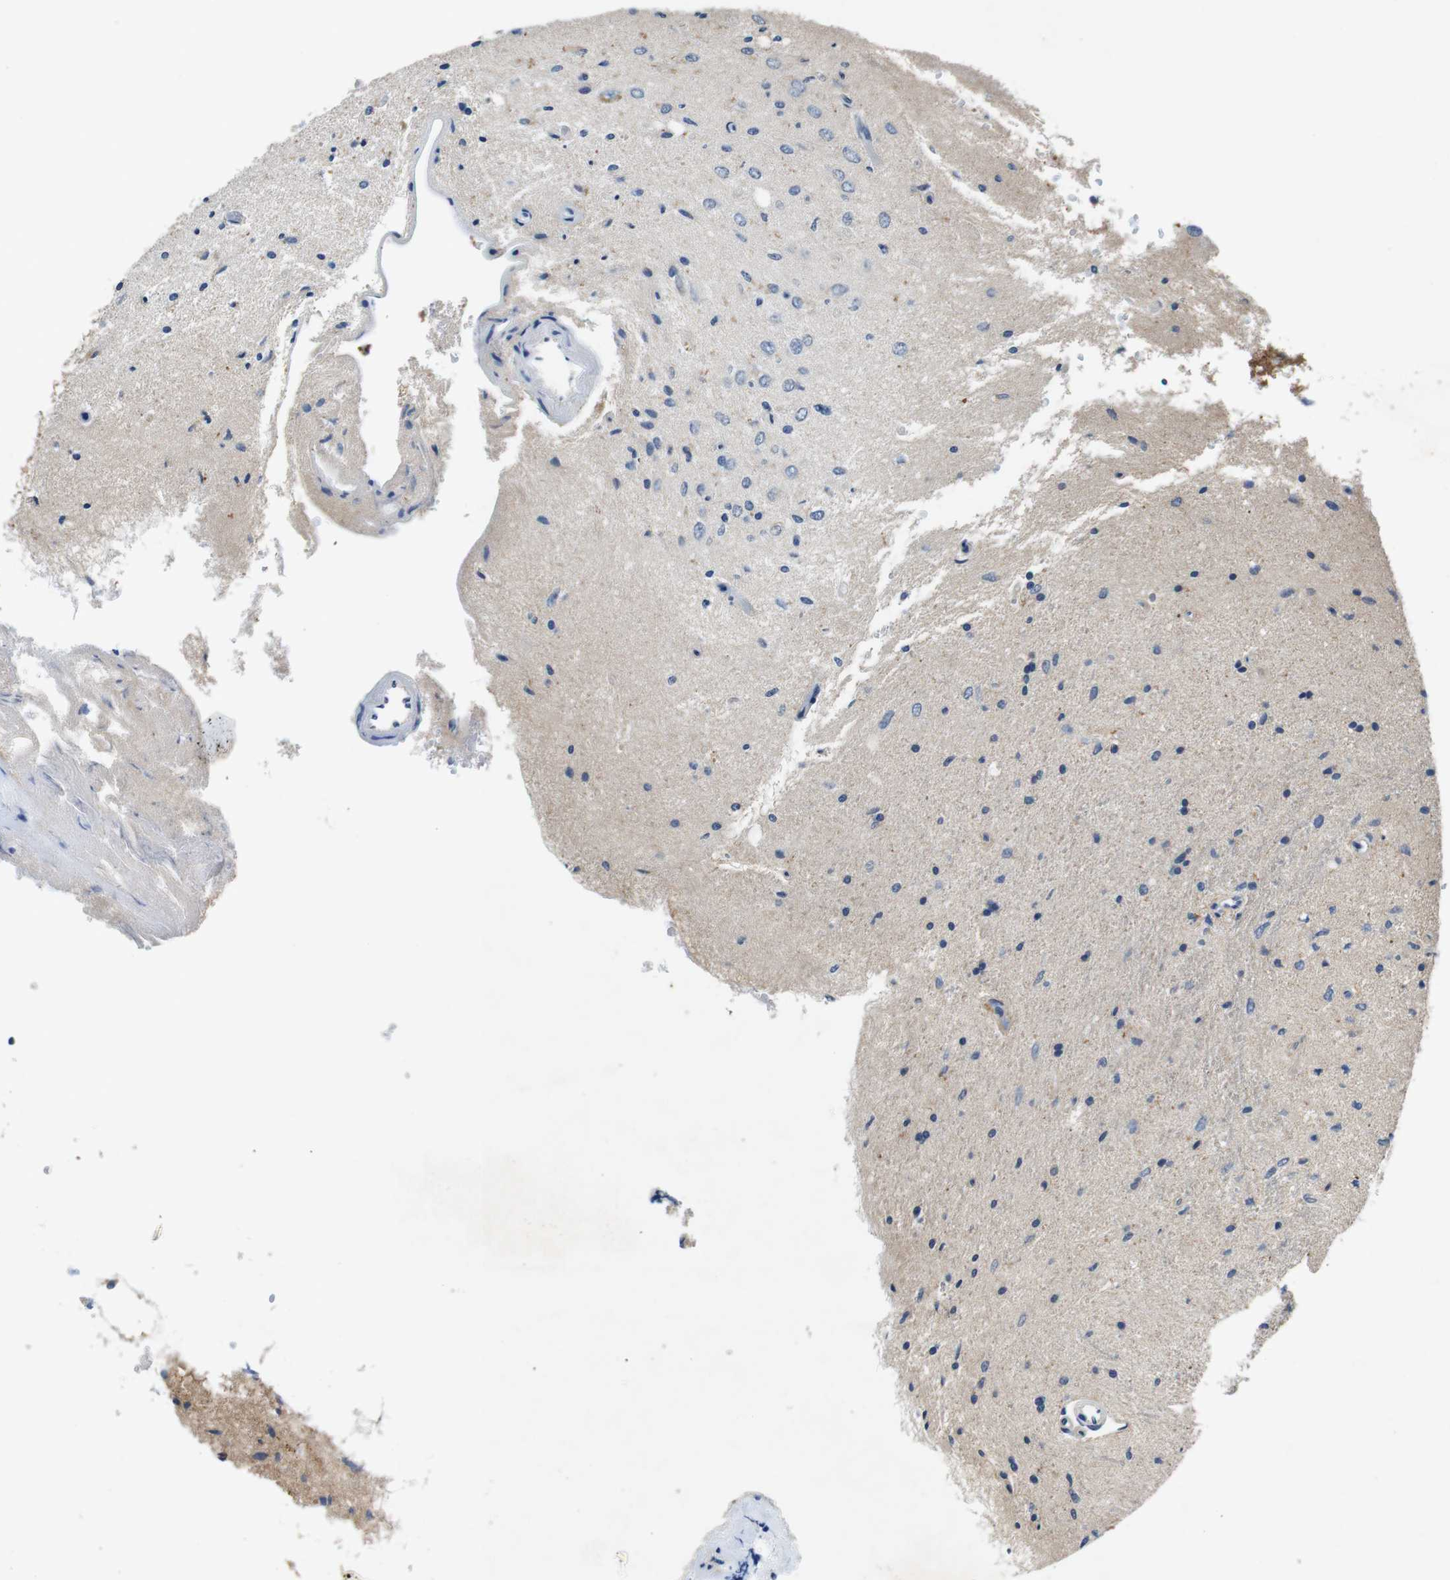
{"staining": {"intensity": "weak", "quantity": "<25%", "location": "cytoplasmic/membranous"}, "tissue": "glioma", "cell_type": "Tumor cells", "image_type": "cancer", "snomed": [{"axis": "morphology", "description": "Glioma, malignant, Low grade"}, {"axis": "topography", "description": "Brain"}], "caption": "The immunohistochemistry image has no significant staining in tumor cells of glioma tissue. (Stains: DAB IHC with hematoxylin counter stain, Microscopy: brightfield microscopy at high magnification).", "gene": "DCTN1", "patient": {"sex": "male", "age": 77}}